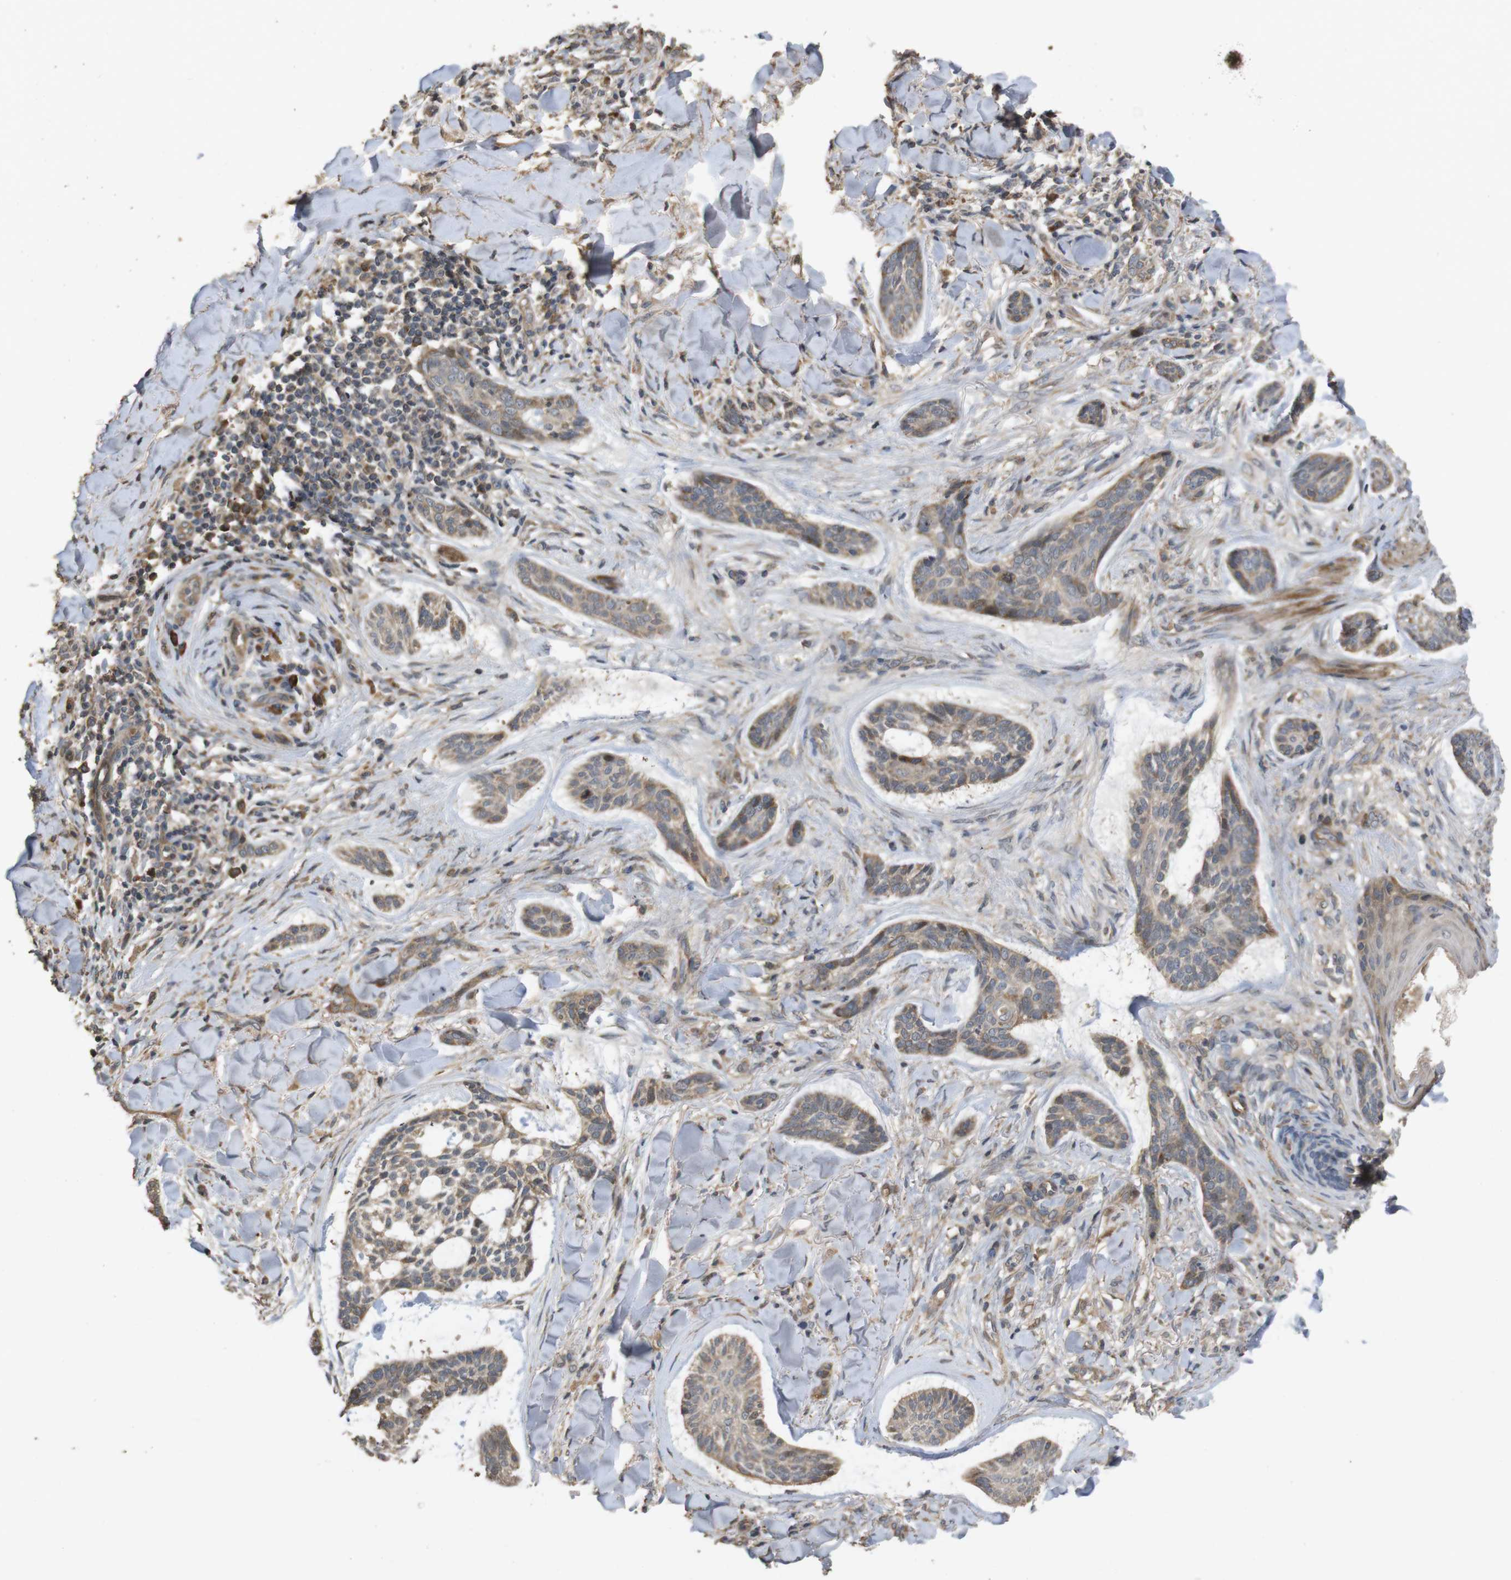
{"staining": {"intensity": "weak", "quantity": ">75%", "location": "cytoplasmic/membranous"}, "tissue": "skin cancer", "cell_type": "Tumor cells", "image_type": "cancer", "snomed": [{"axis": "morphology", "description": "Basal cell carcinoma"}, {"axis": "topography", "description": "Skin"}], "caption": "Tumor cells reveal low levels of weak cytoplasmic/membranous expression in about >75% of cells in skin cancer.", "gene": "PCDHB10", "patient": {"sex": "male", "age": 43}}